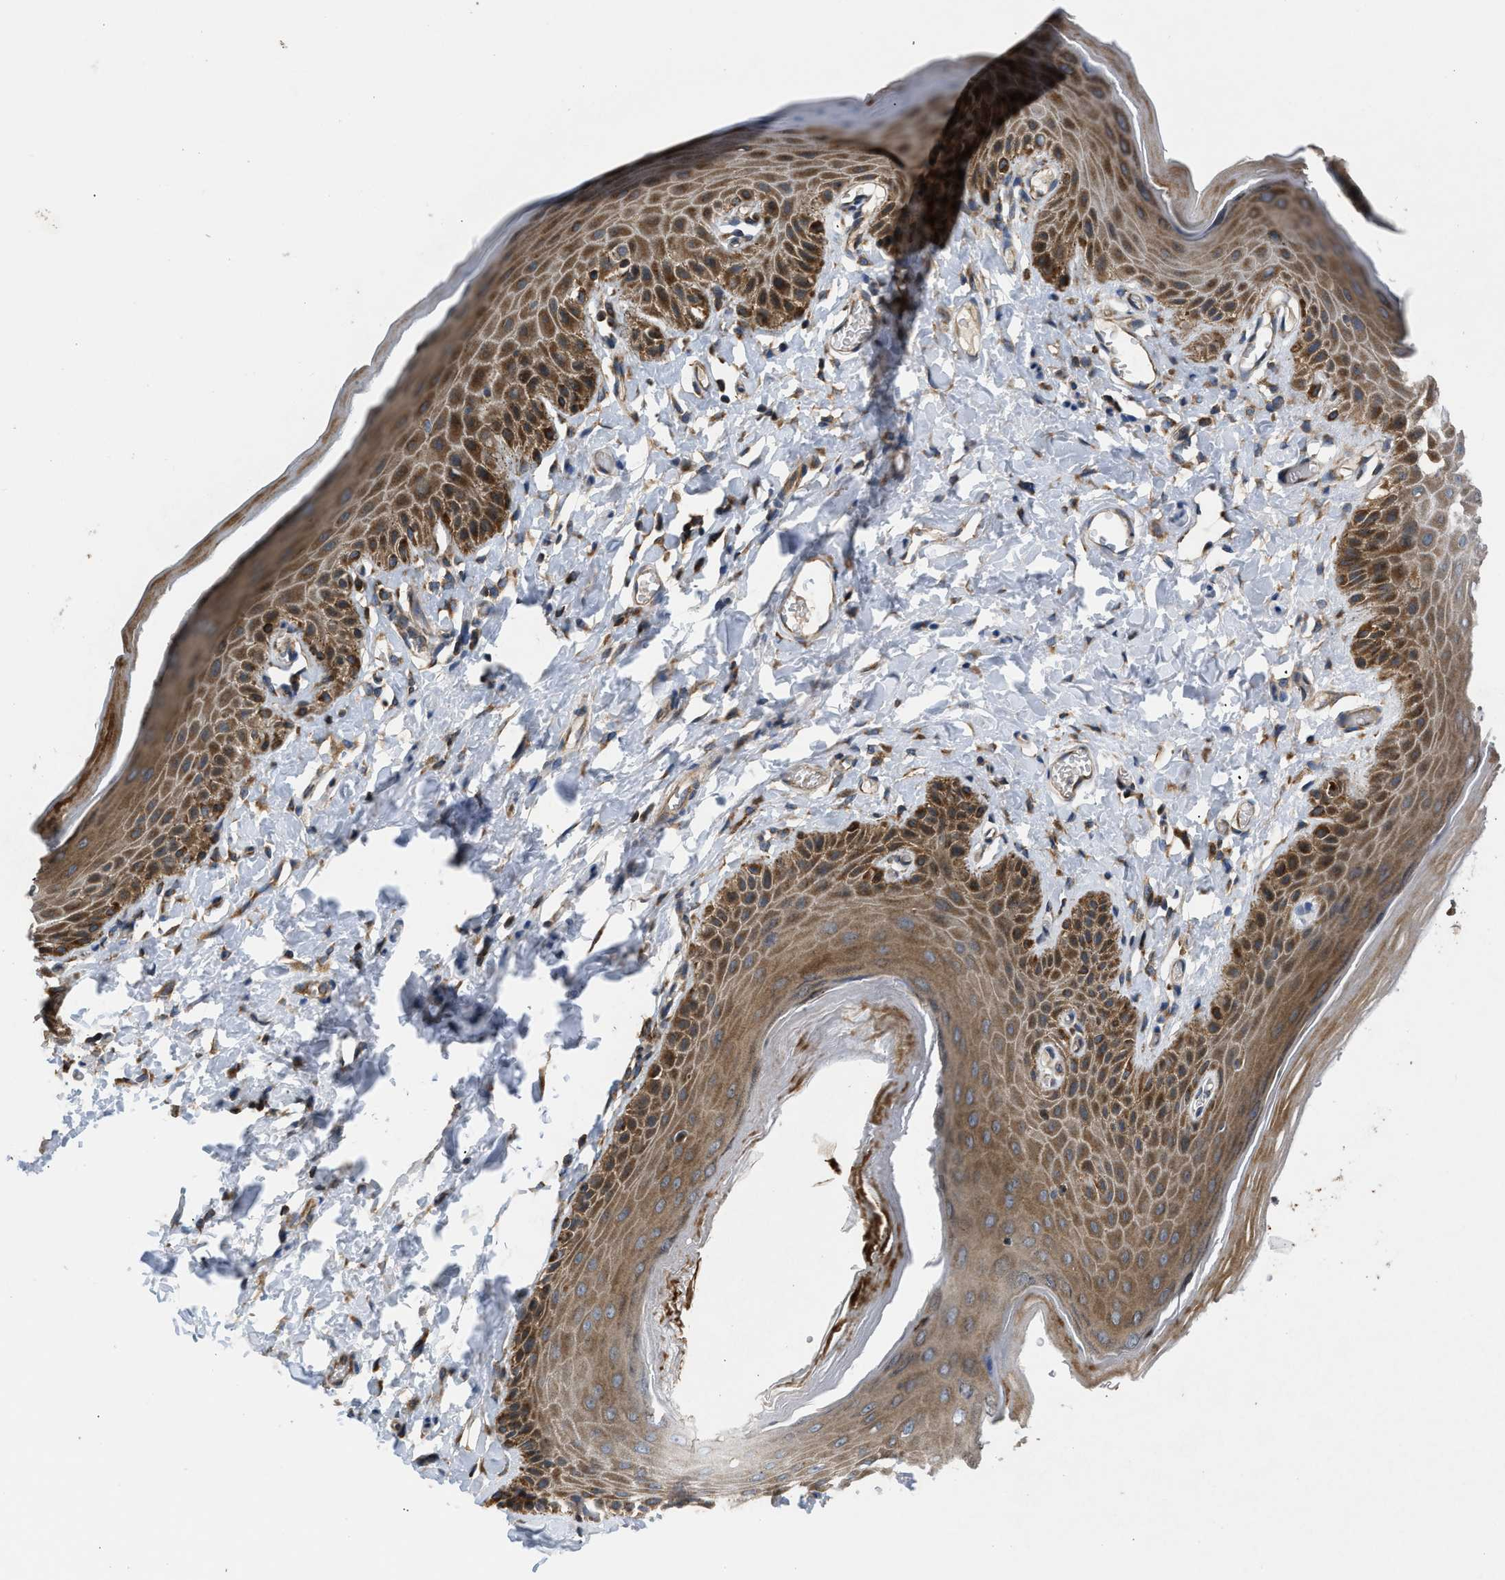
{"staining": {"intensity": "strong", "quantity": ">75%", "location": "cytoplasmic/membranous"}, "tissue": "skin", "cell_type": "Epidermal cells", "image_type": "normal", "snomed": [{"axis": "morphology", "description": "Normal tissue, NOS"}, {"axis": "topography", "description": "Anal"}], "caption": "Brown immunohistochemical staining in normal human skin reveals strong cytoplasmic/membranous expression in about >75% of epidermal cells. The staining was performed using DAB (3,3'-diaminobenzidine), with brown indicating positive protein expression. Nuclei are stained blue with hematoxylin.", "gene": "OPTN", "patient": {"sex": "male", "age": 44}}